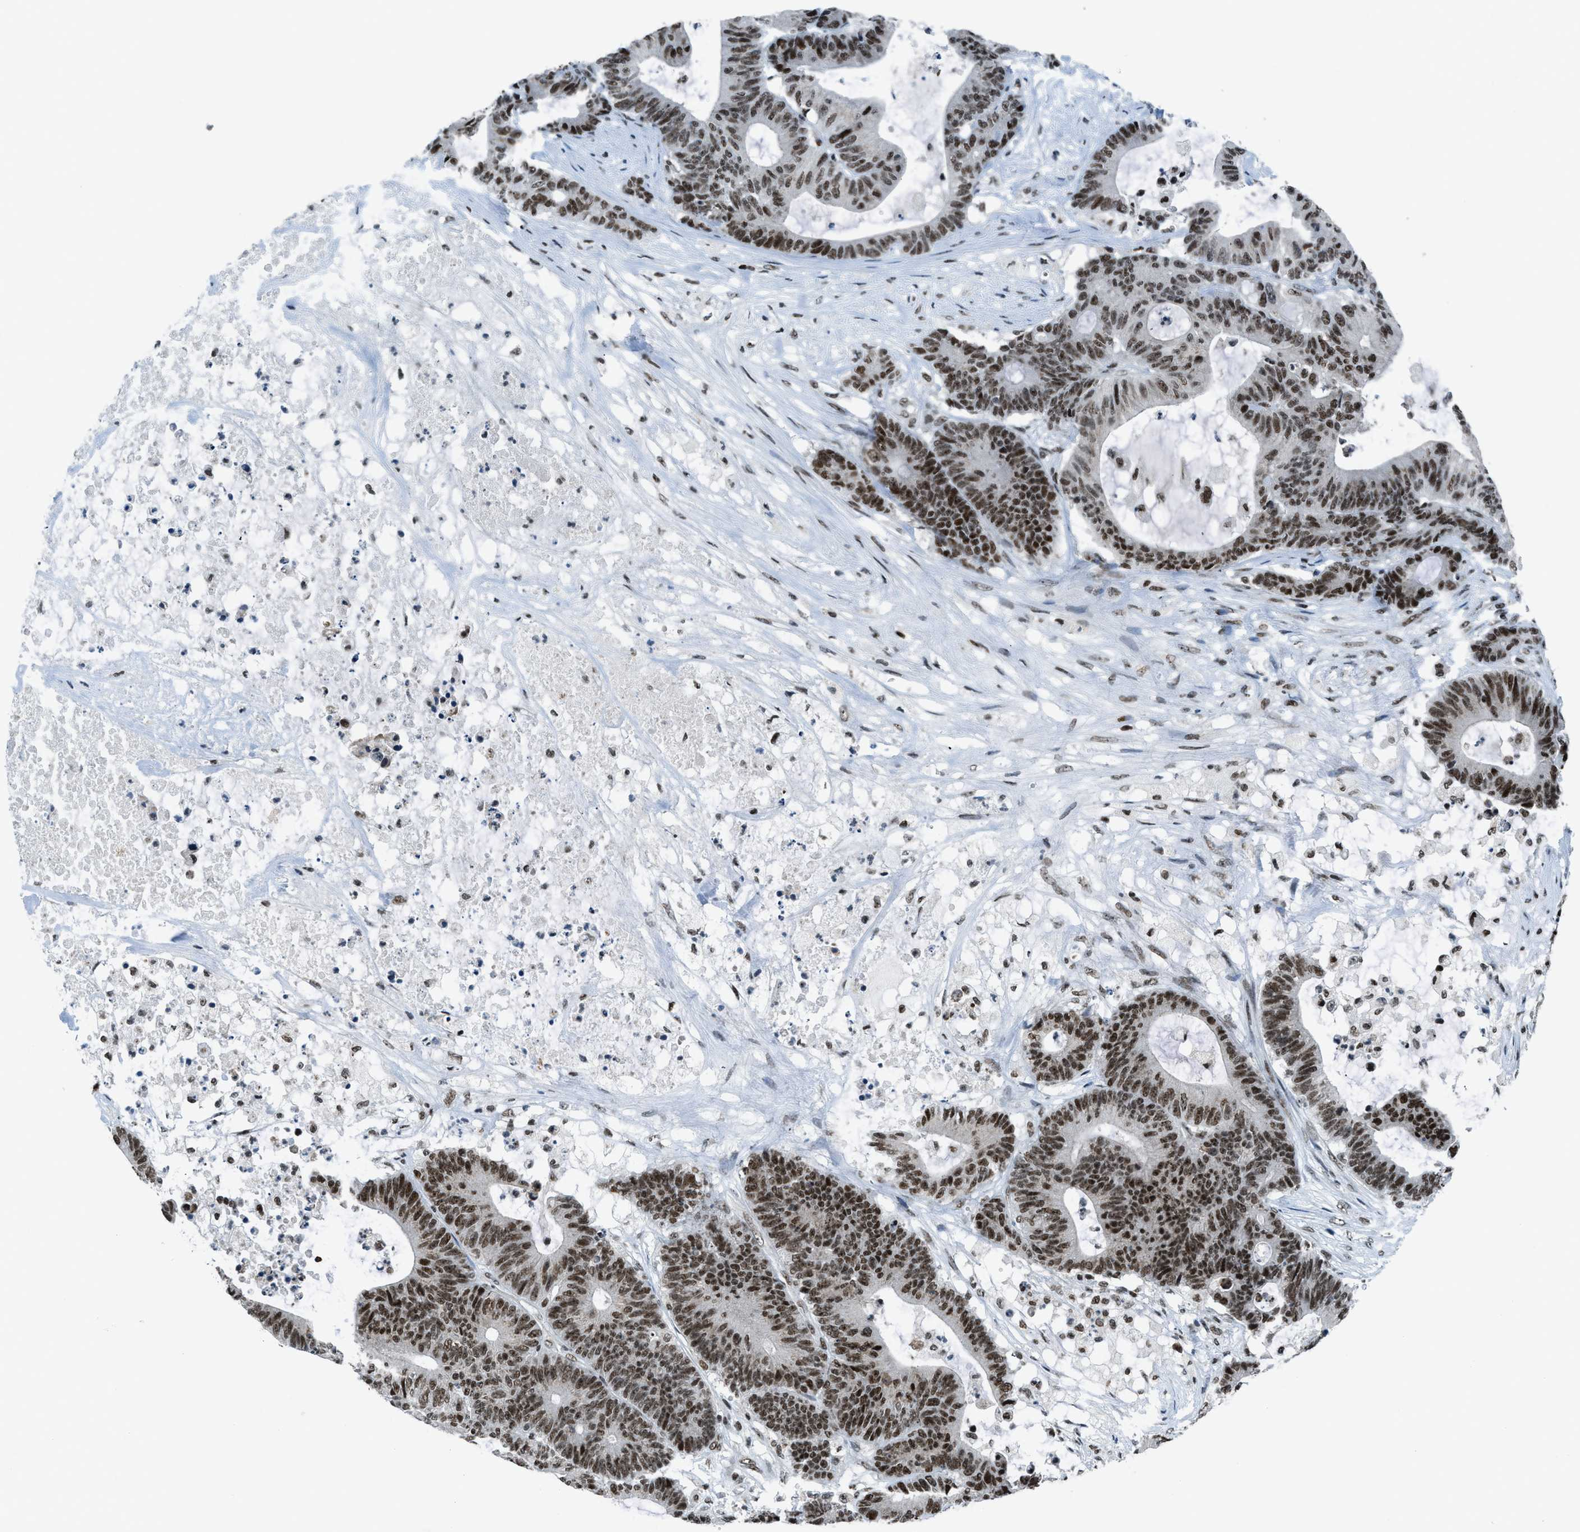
{"staining": {"intensity": "strong", "quantity": ">75%", "location": "nuclear"}, "tissue": "colorectal cancer", "cell_type": "Tumor cells", "image_type": "cancer", "snomed": [{"axis": "morphology", "description": "Adenocarcinoma, NOS"}, {"axis": "topography", "description": "Colon"}], "caption": "DAB immunohistochemical staining of colorectal cancer demonstrates strong nuclear protein staining in about >75% of tumor cells.", "gene": "RAD51B", "patient": {"sex": "female", "age": 84}}